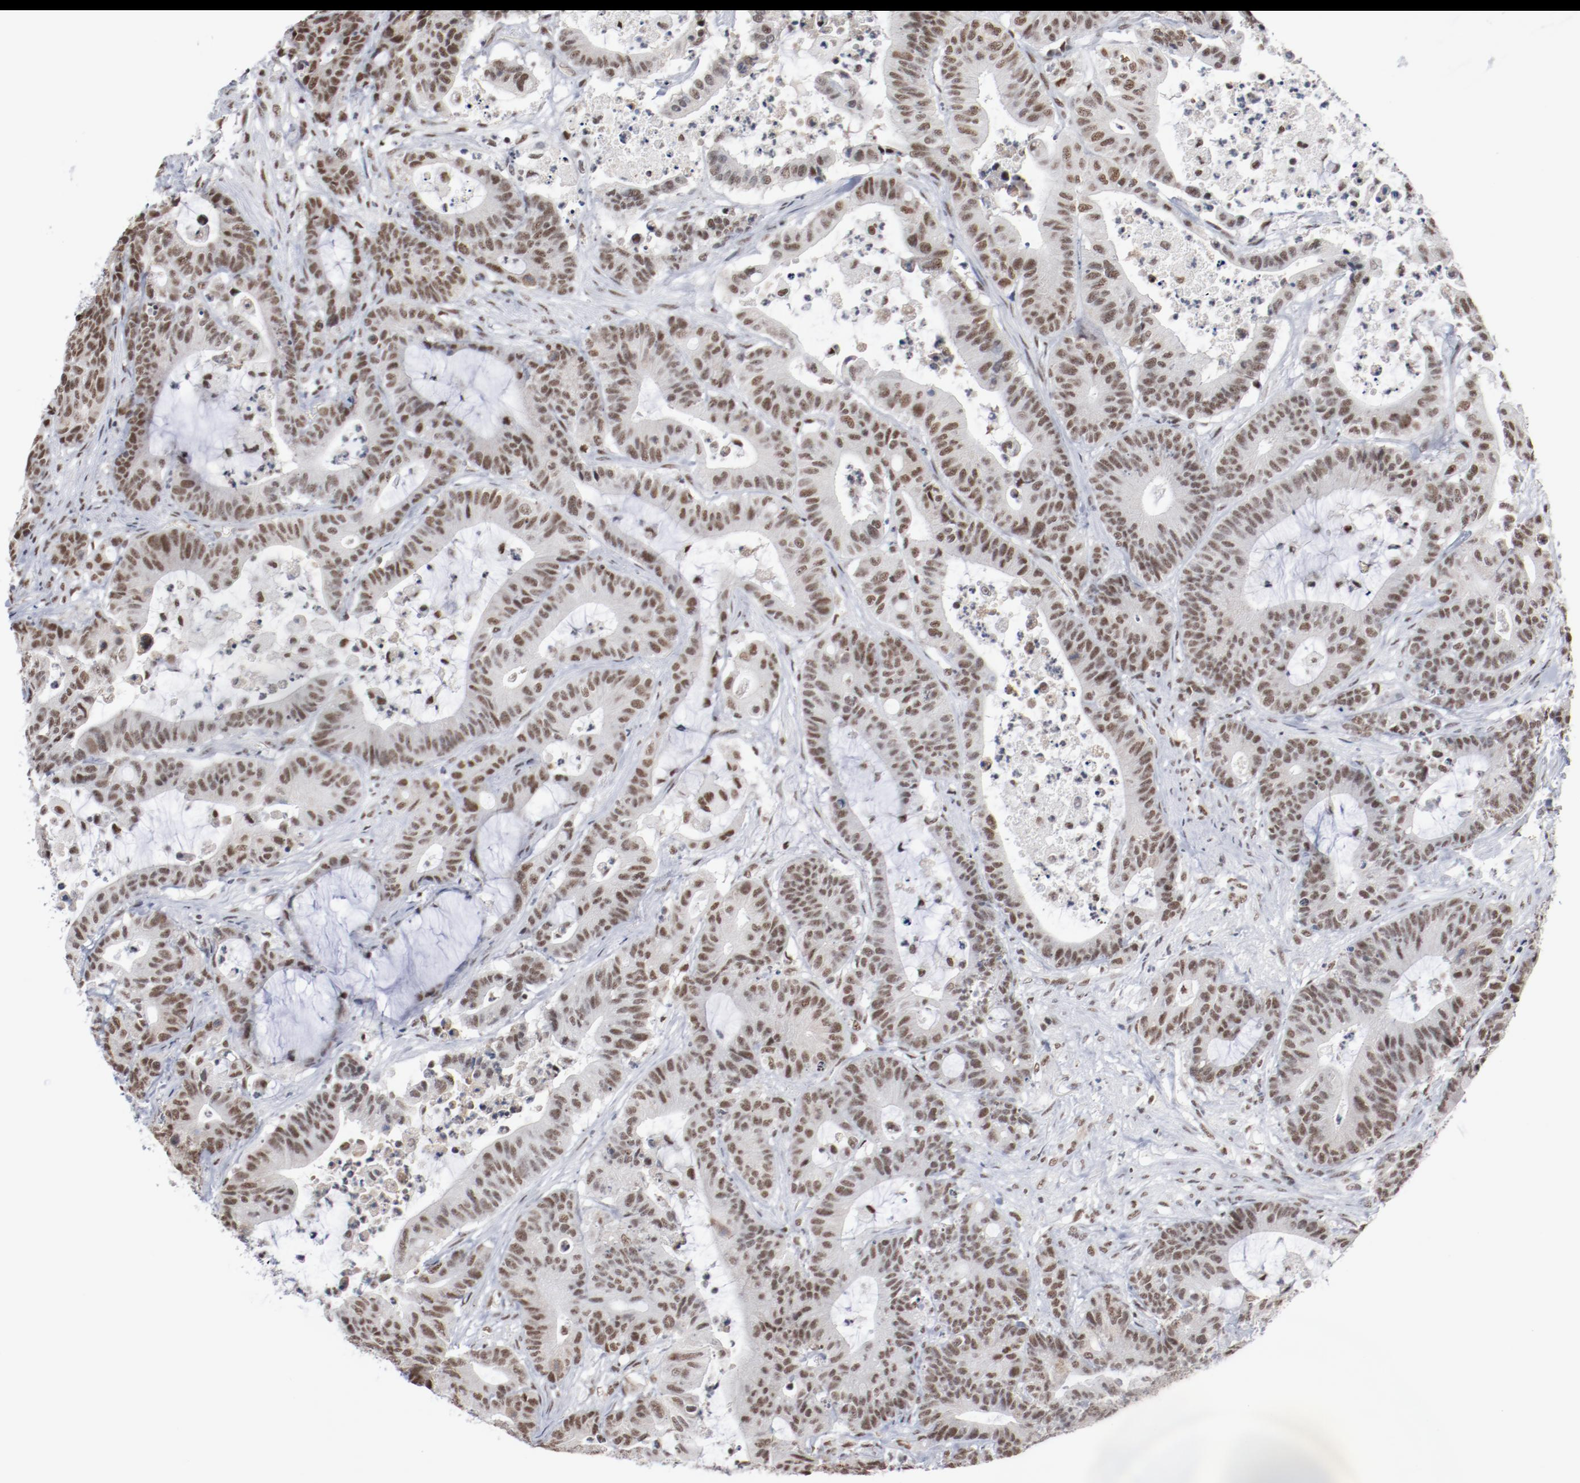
{"staining": {"intensity": "moderate", "quantity": ">75%", "location": "nuclear"}, "tissue": "colorectal cancer", "cell_type": "Tumor cells", "image_type": "cancer", "snomed": [{"axis": "morphology", "description": "Adenocarcinoma, NOS"}, {"axis": "topography", "description": "Colon"}], "caption": "Protein expression analysis of human colorectal cancer (adenocarcinoma) reveals moderate nuclear expression in approximately >75% of tumor cells.", "gene": "BUB3", "patient": {"sex": "female", "age": 84}}